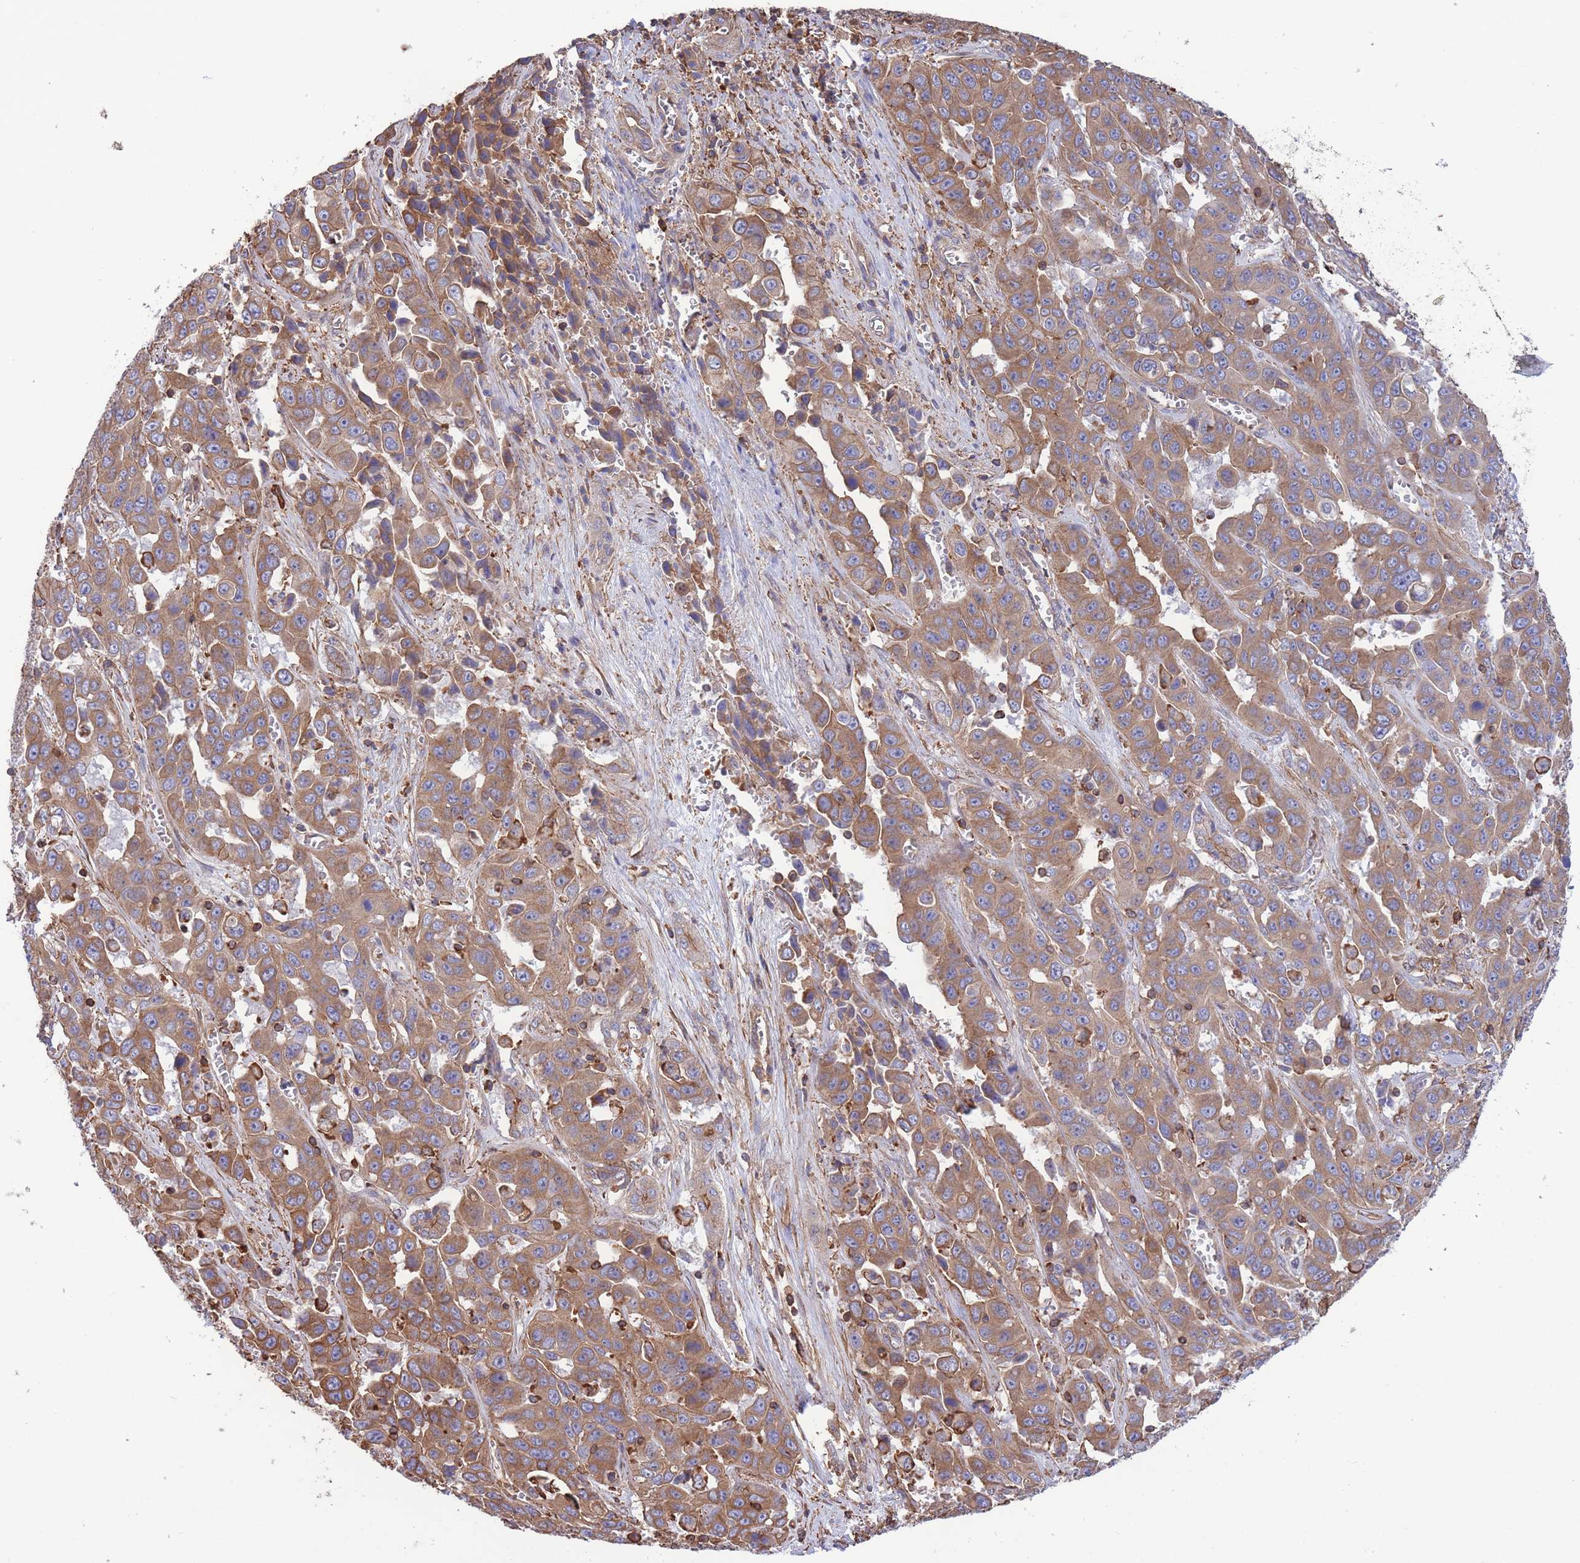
{"staining": {"intensity": "moderate", "quantity": ">75%", "location": "cytoplasmic/membranous"}, "tissue": "liver cancer", "cell_type": "Tumor cells", "image_type": "cancer", "snomed": [{"axis": "morphology", "description": "Cholangiocarcinoma"}, {"axis": "topography", "description": "Liver"}], "caption": "Liver cancer stained for a protein (brown) displays moderate cytoplasmic/membranous positive staining in approximately >75% of tumor cells.", "gene": "LRRN4CL", "patient": {"sex": "female", "age": 52}}